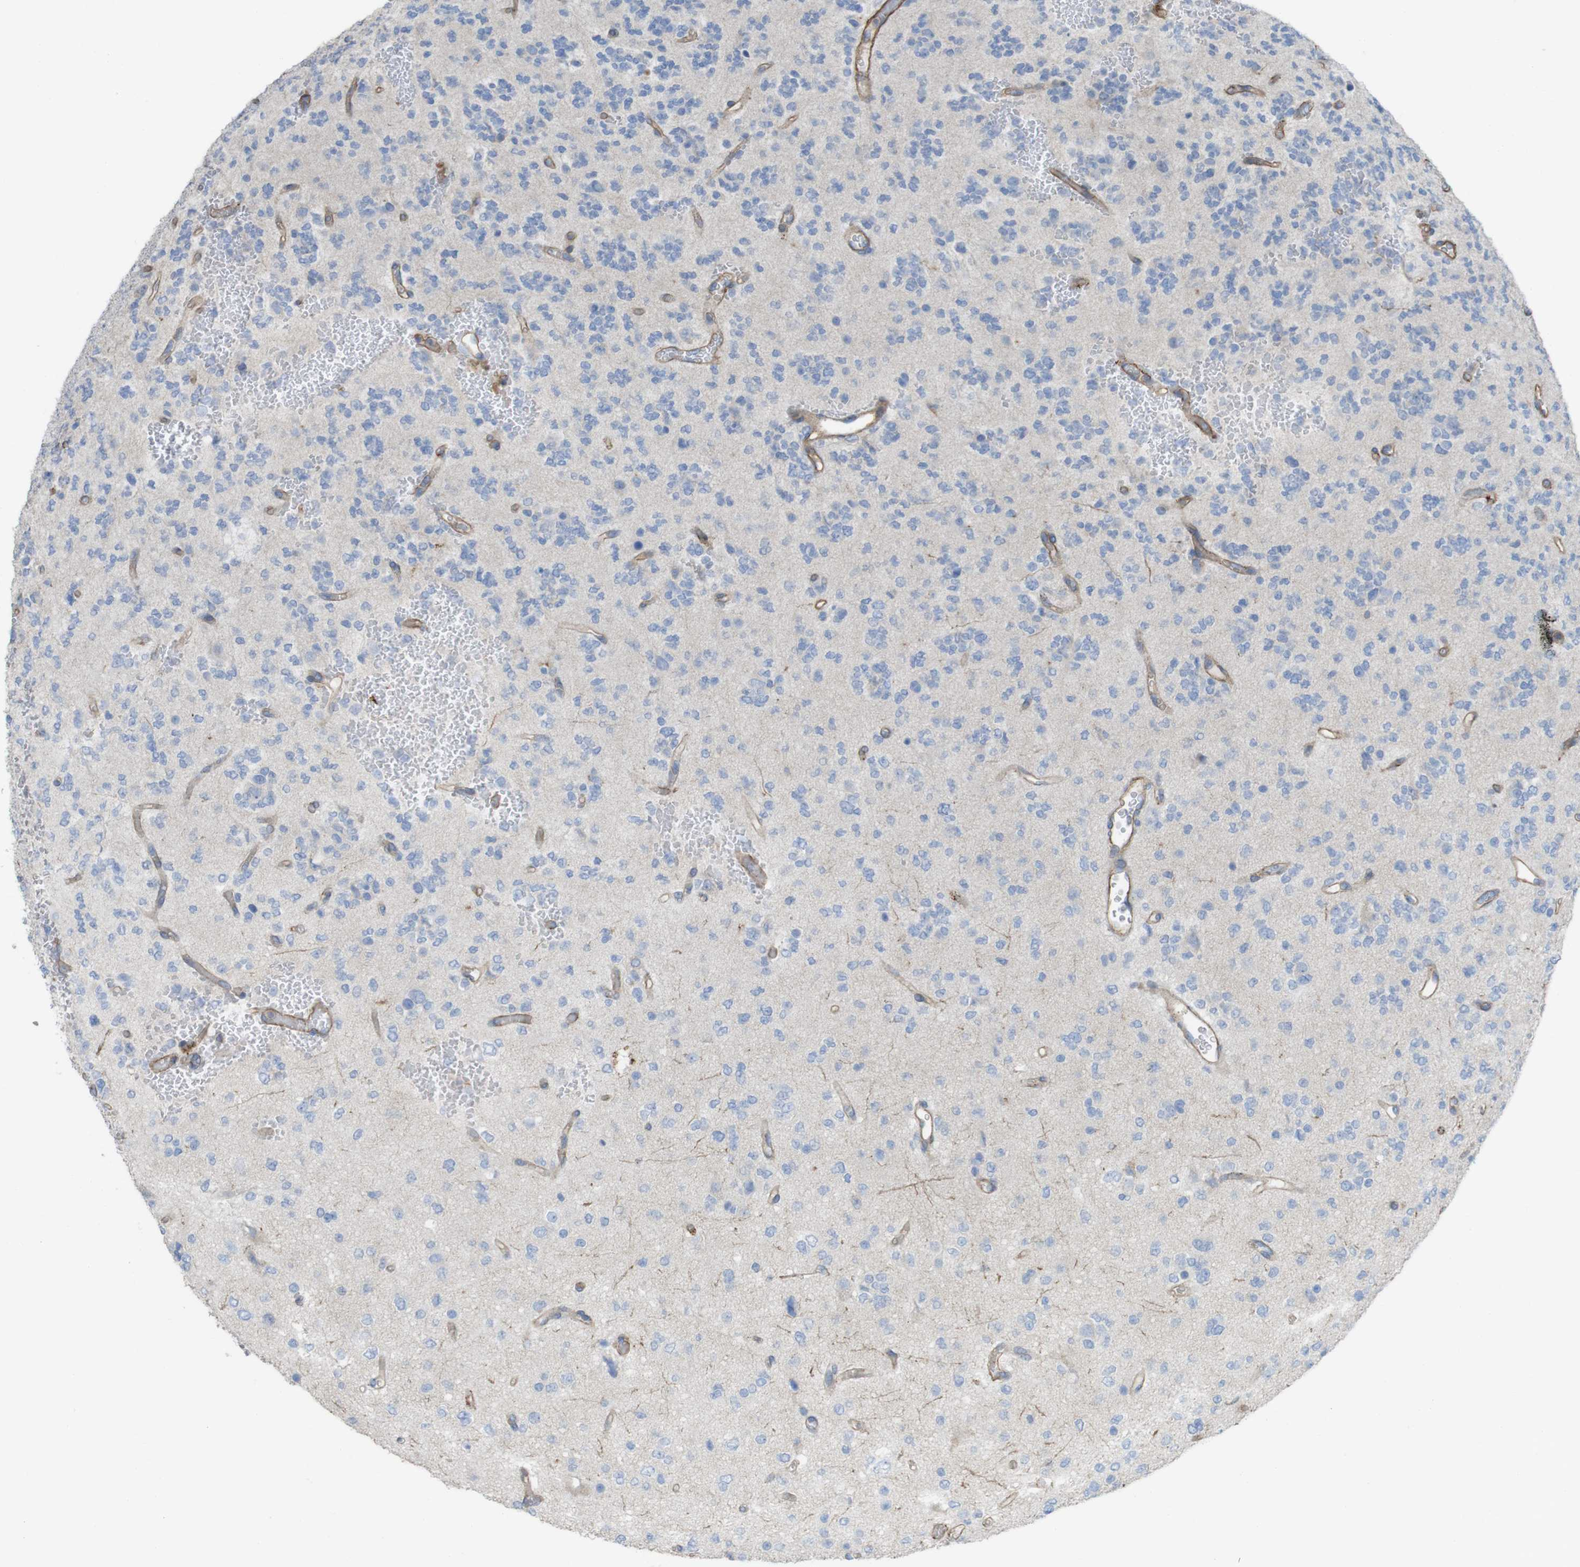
{"staining": {"intensity": "negative", "quantity": "none", "location": "none"}, "tissue": "glioma", "cell_type": "Tumor cells", "image_type": "cancer", "snomed": [{"axis": "morphology", "description": "Glioma, malignant, Low grade"}, {"axis": "topography", "description": "Brain"}], "caption": "Image shows no protein staining in tumor cells of malignant glioma (low-grade) tissue.", "gene": "PREX2", "patient": {"sex": "male", "age": 38}}